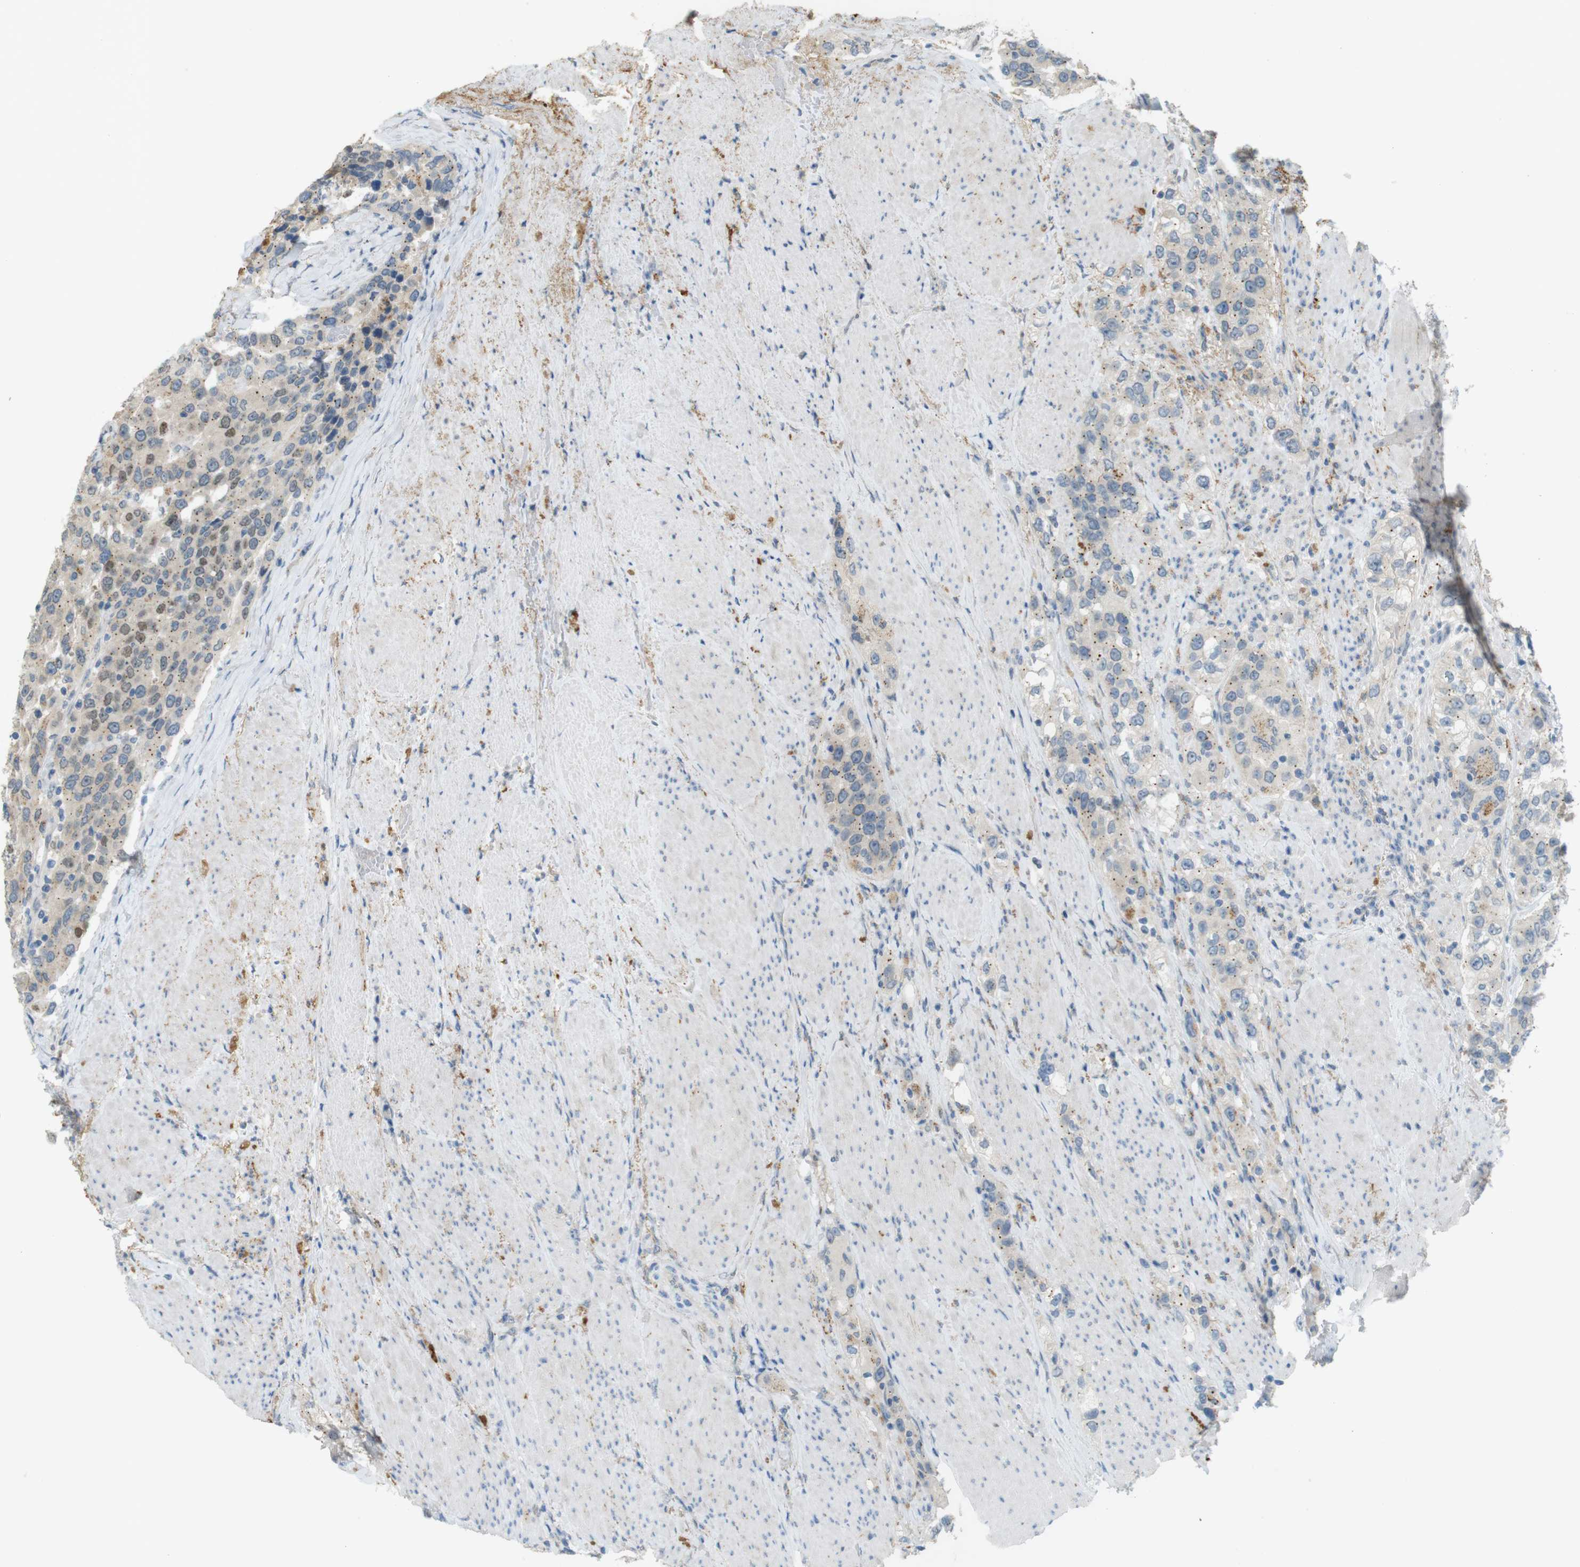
{"staining": {"intensity": "weak", "quantity": ">75%", "location": "cytoplasmic/membranous"}, "tissue": "urothelial cancer", "cell_type": "Tumor cells", "image_type": "cancer", "snomed": [{"axis": "morphology", "description": "Urothelial carcinoma, High grade"}, {"axis": "topography", "description": "Urinary bladder"}], "caption": "A micrograph showing weak cytoplasmic/membranous expression in approximately >75% of tumor cells in urothelial cancer, as visualized by brown immunohistochemical staining.", "gene": "UGT8", "patient": {"sex": "female", "age": 80}}